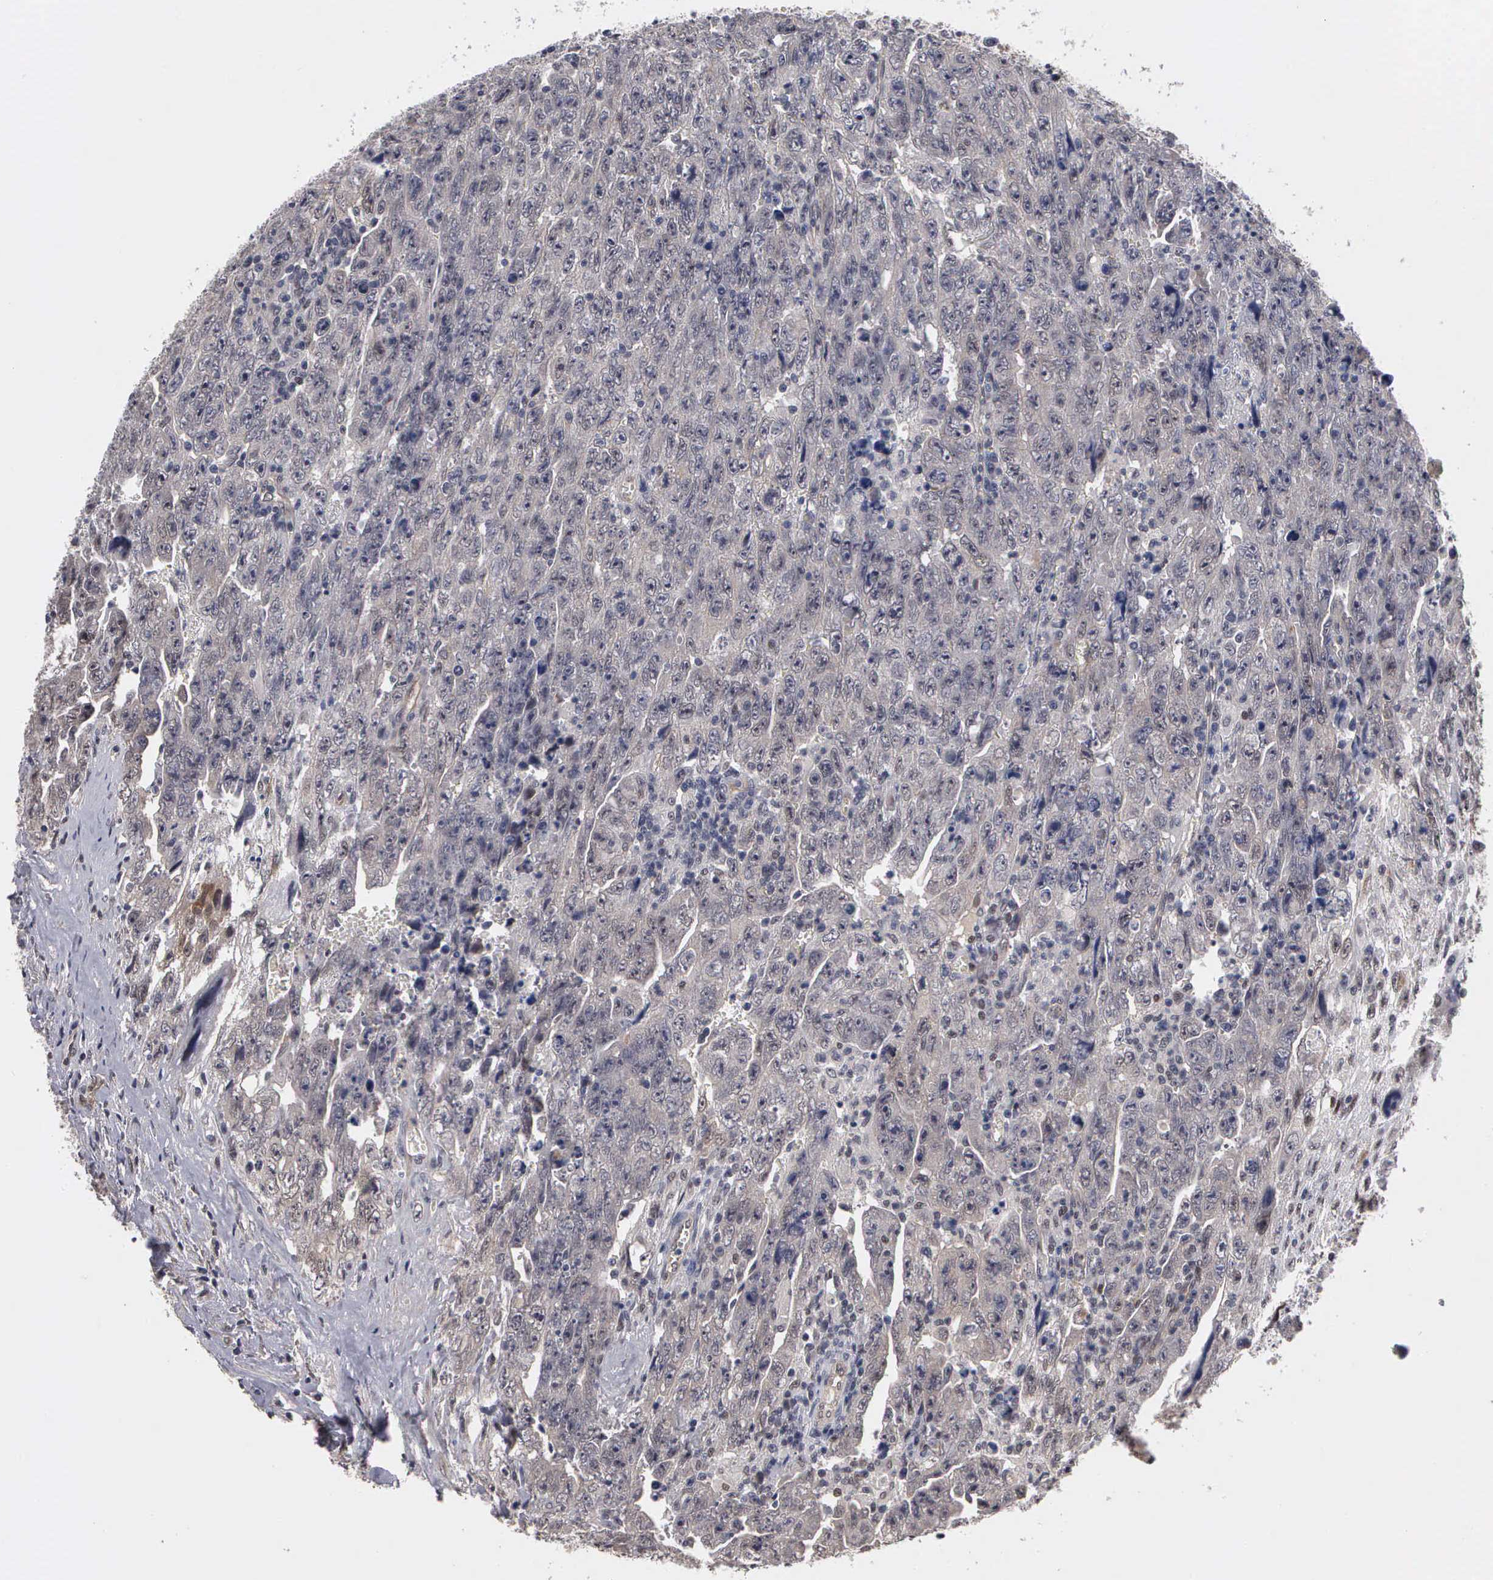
{"staining": {"intensity": "negative", "quantity": "none", "location": "none"}, "tissue": "testis cancer", "cell_type": "Tumor cells", "image_type": "cancer", "snomed": [{"axis": "morphology", "description": "Carcinoma, Embryonal, NOS"}, {"axis": "topography", "description": "Testis"}], "caption": "Testis embryonal carcinoma stained for a protein using IHC displays no positivity tumor cells.", "gene": "ZBTB33", "patient": {"sex": "male", "age": 28}}